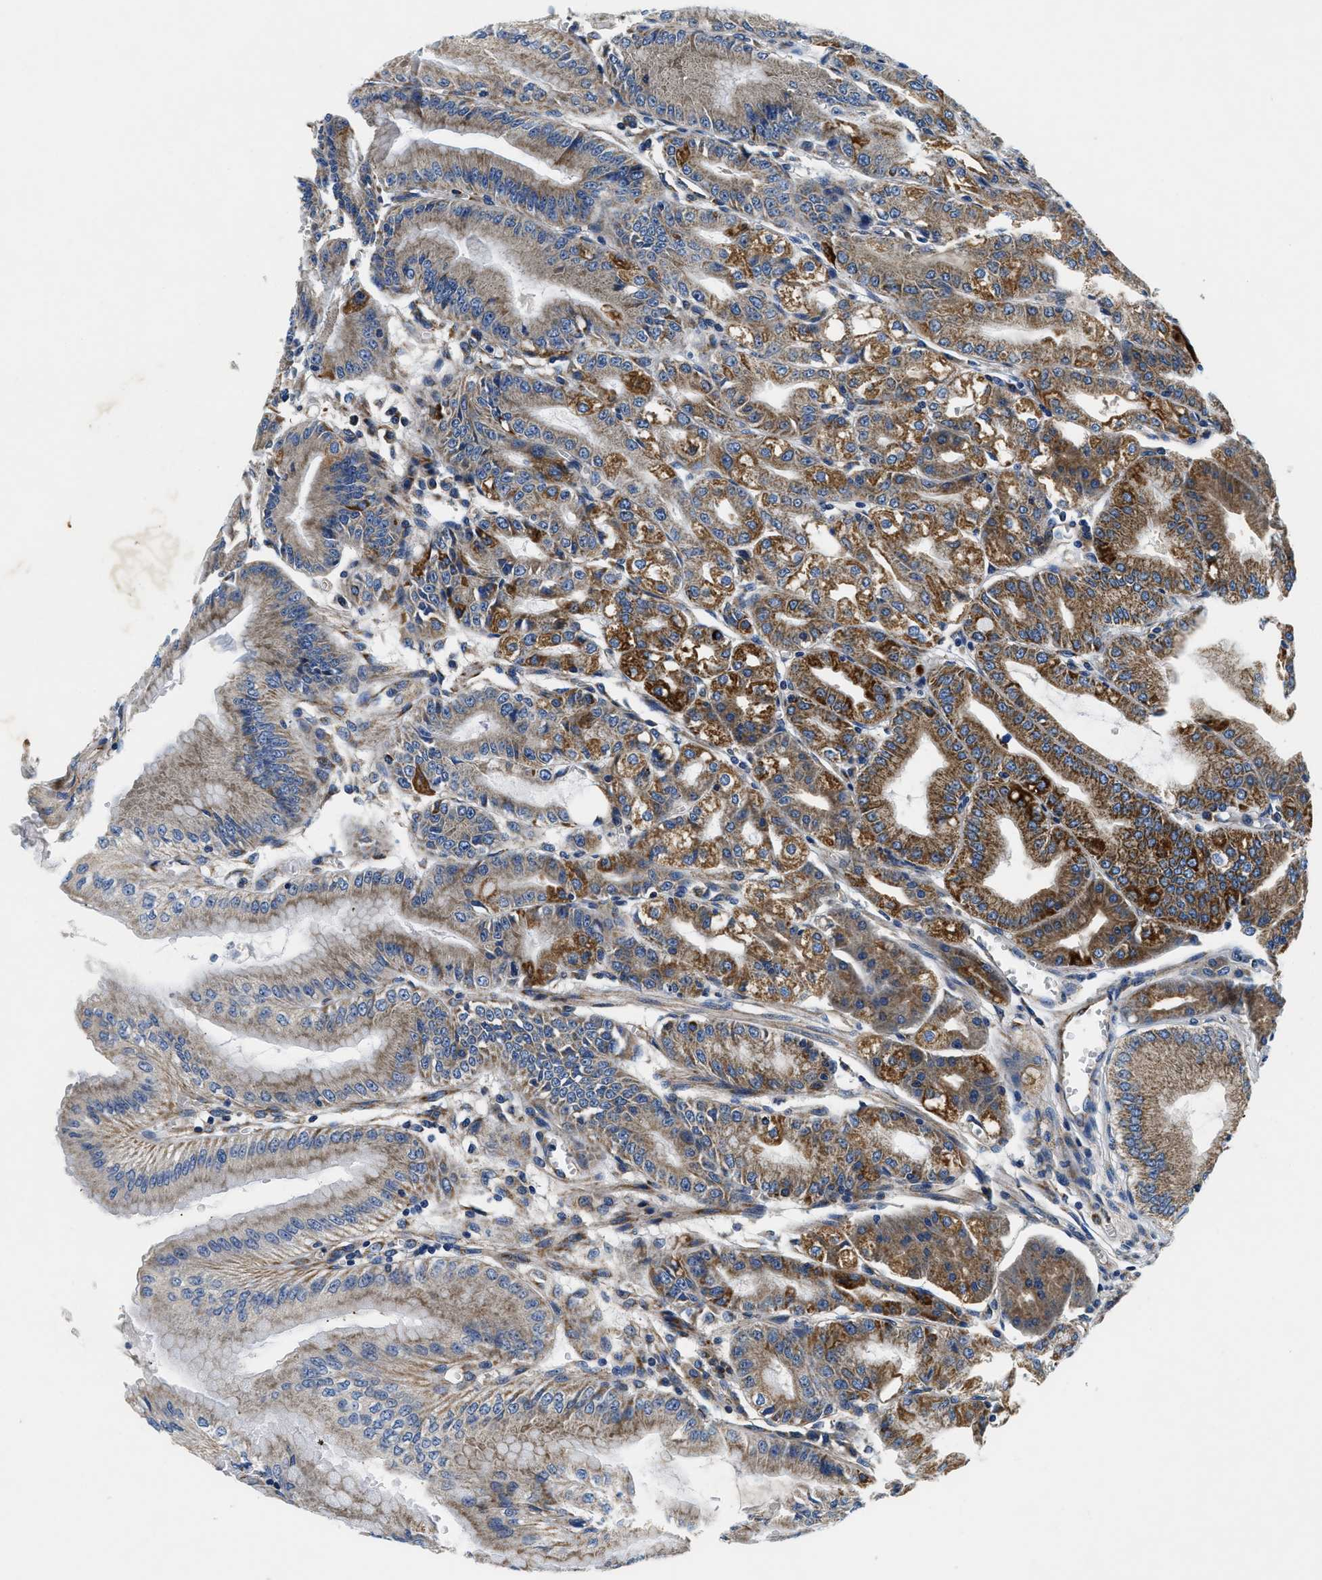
{"staining": {"intensity": "strong", "quantity": ">75%", "location": "cytoplasmic/membranous"}, "tissue": "stomach", "cell_type": "Glandular cells", "image_type": "normal", "snomed": [{"axis": "morphology", "description": "Normal tissue, NOS"}, {"axis": "topography", "description": "Stomach, lower"}], "caption": "A brown stain labels strong cytoplasmic/membranous staining of a protein in glandular cells of unremarkable human stomach.", "gene": "SAMD4B", "patient": {"sex": "male", "age": 71}}